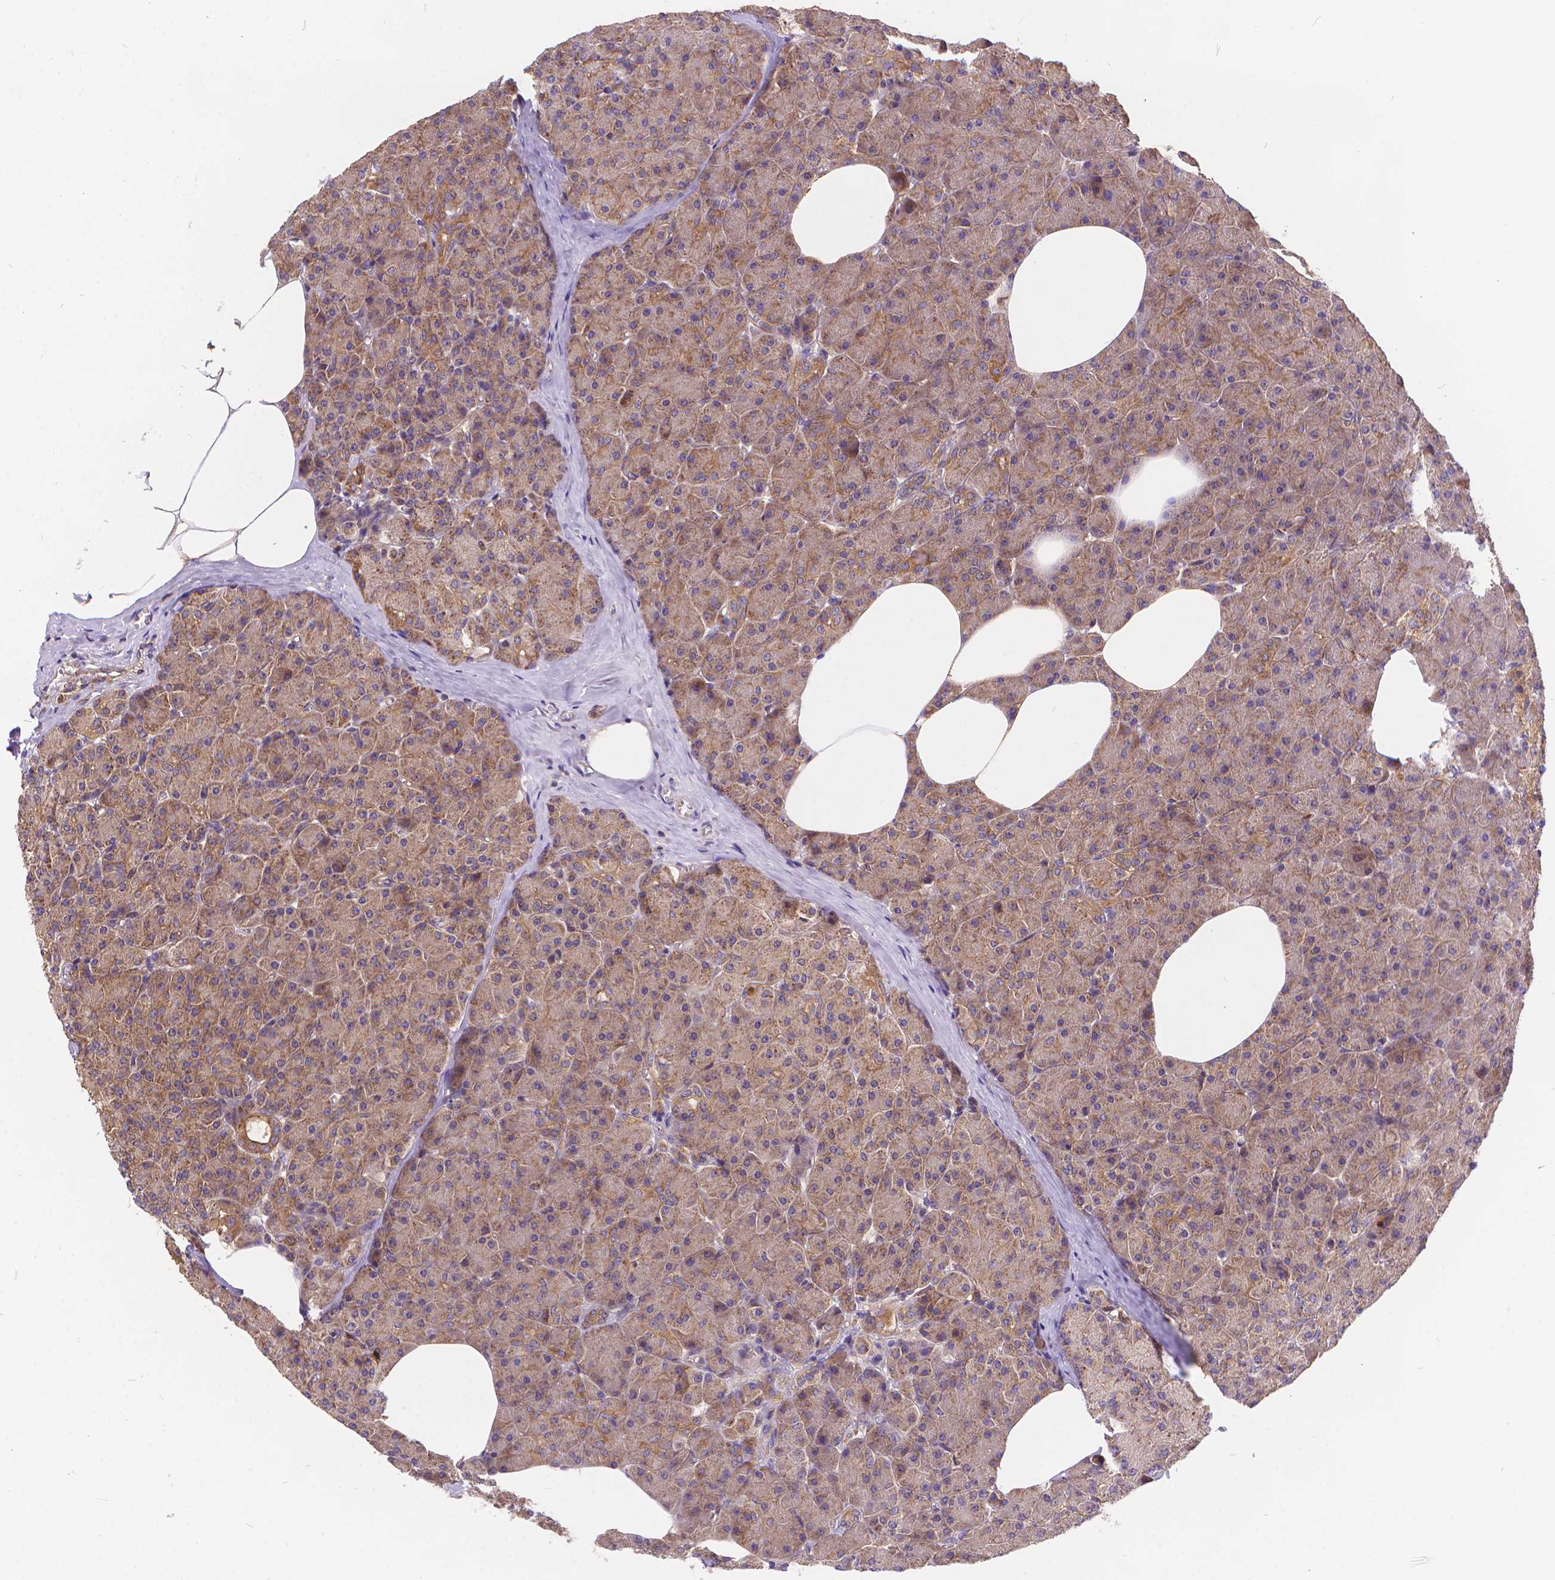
{"staining": {"intensity": "moderate", "quantity": "<25%", "location": "cytoplasmic/membranous"}, "tissue": "pancreas", "cell_type": "Exocrine glandular cells", "image_type": "normal", "snomed": [{"axis": "morphology", "description": "Normal tissue, NOS"}, {"axis": "topography", "description": "Pancreas"}], "caption": "The micrograph exhibits a brown stain indicating the presence of a protein in the cytoplasmic/membranous of exocrine glandular cells in pancreas. Using DAB (brown) and hematoxylin (blue) stains, captured at high magnification using brightfield microscopy.", "gene": "ARAP1", "patient": {"sex": "female", "age": 45}}